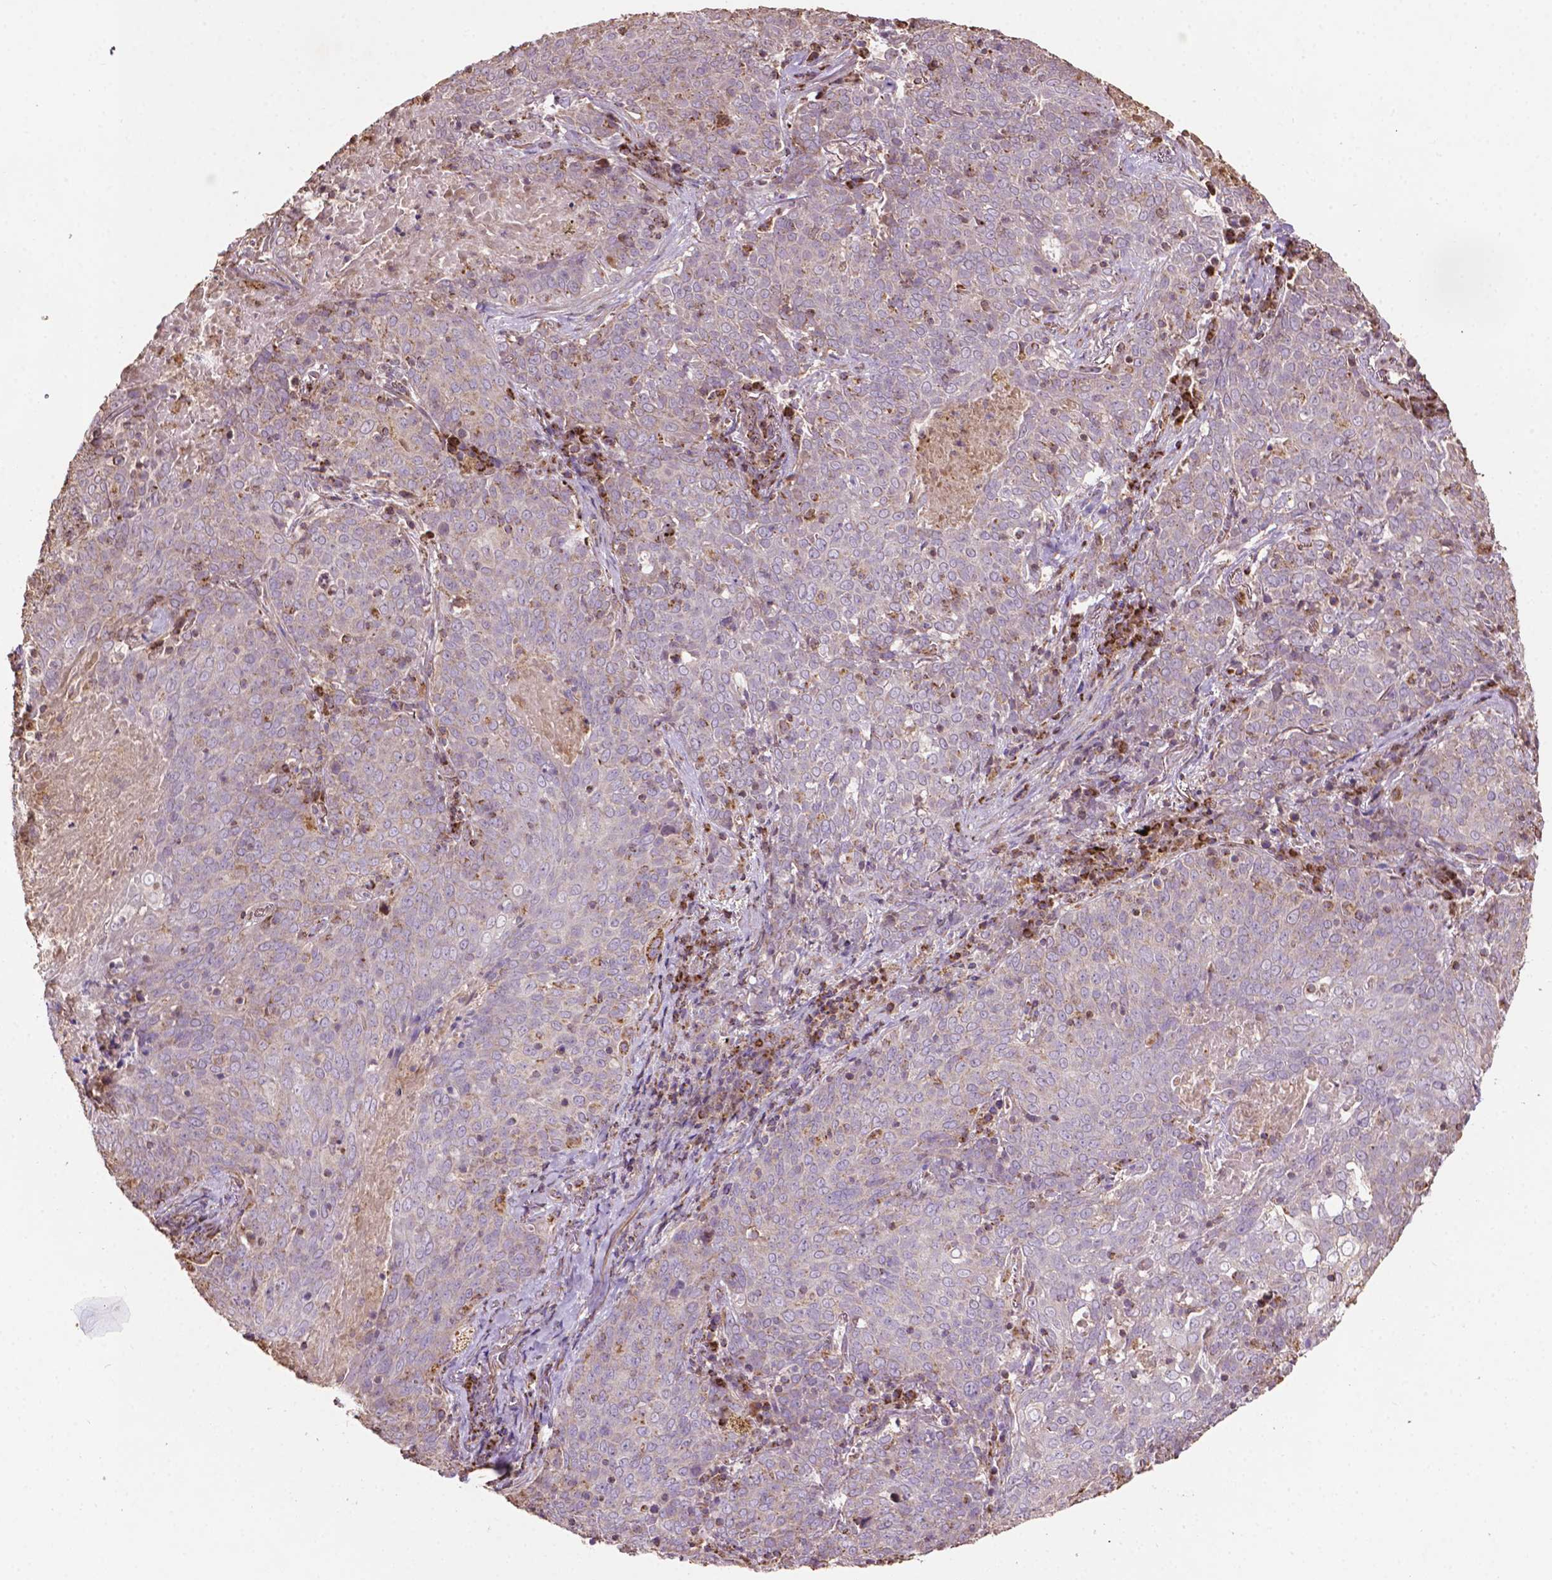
{"staining": {"intensity": "negative", "quantity": "none", "location": "none"}, "tissue": "lung cancer", "cell_type": "Tumor cells", "image_type": "cancer", "snomed": [{"axis": "morphology", "description": "Squamous cell carcinoma, NOS"}, {"axis": "topography", "description": "Lung"}], "caption": "Human lung squamous cell carcinoma stained for a protein using immunohistochemistry (IHC) exhibits no expression in tumor cells.", "gene": "LRR1", "patient": {"sex": "male", "age": 82}}